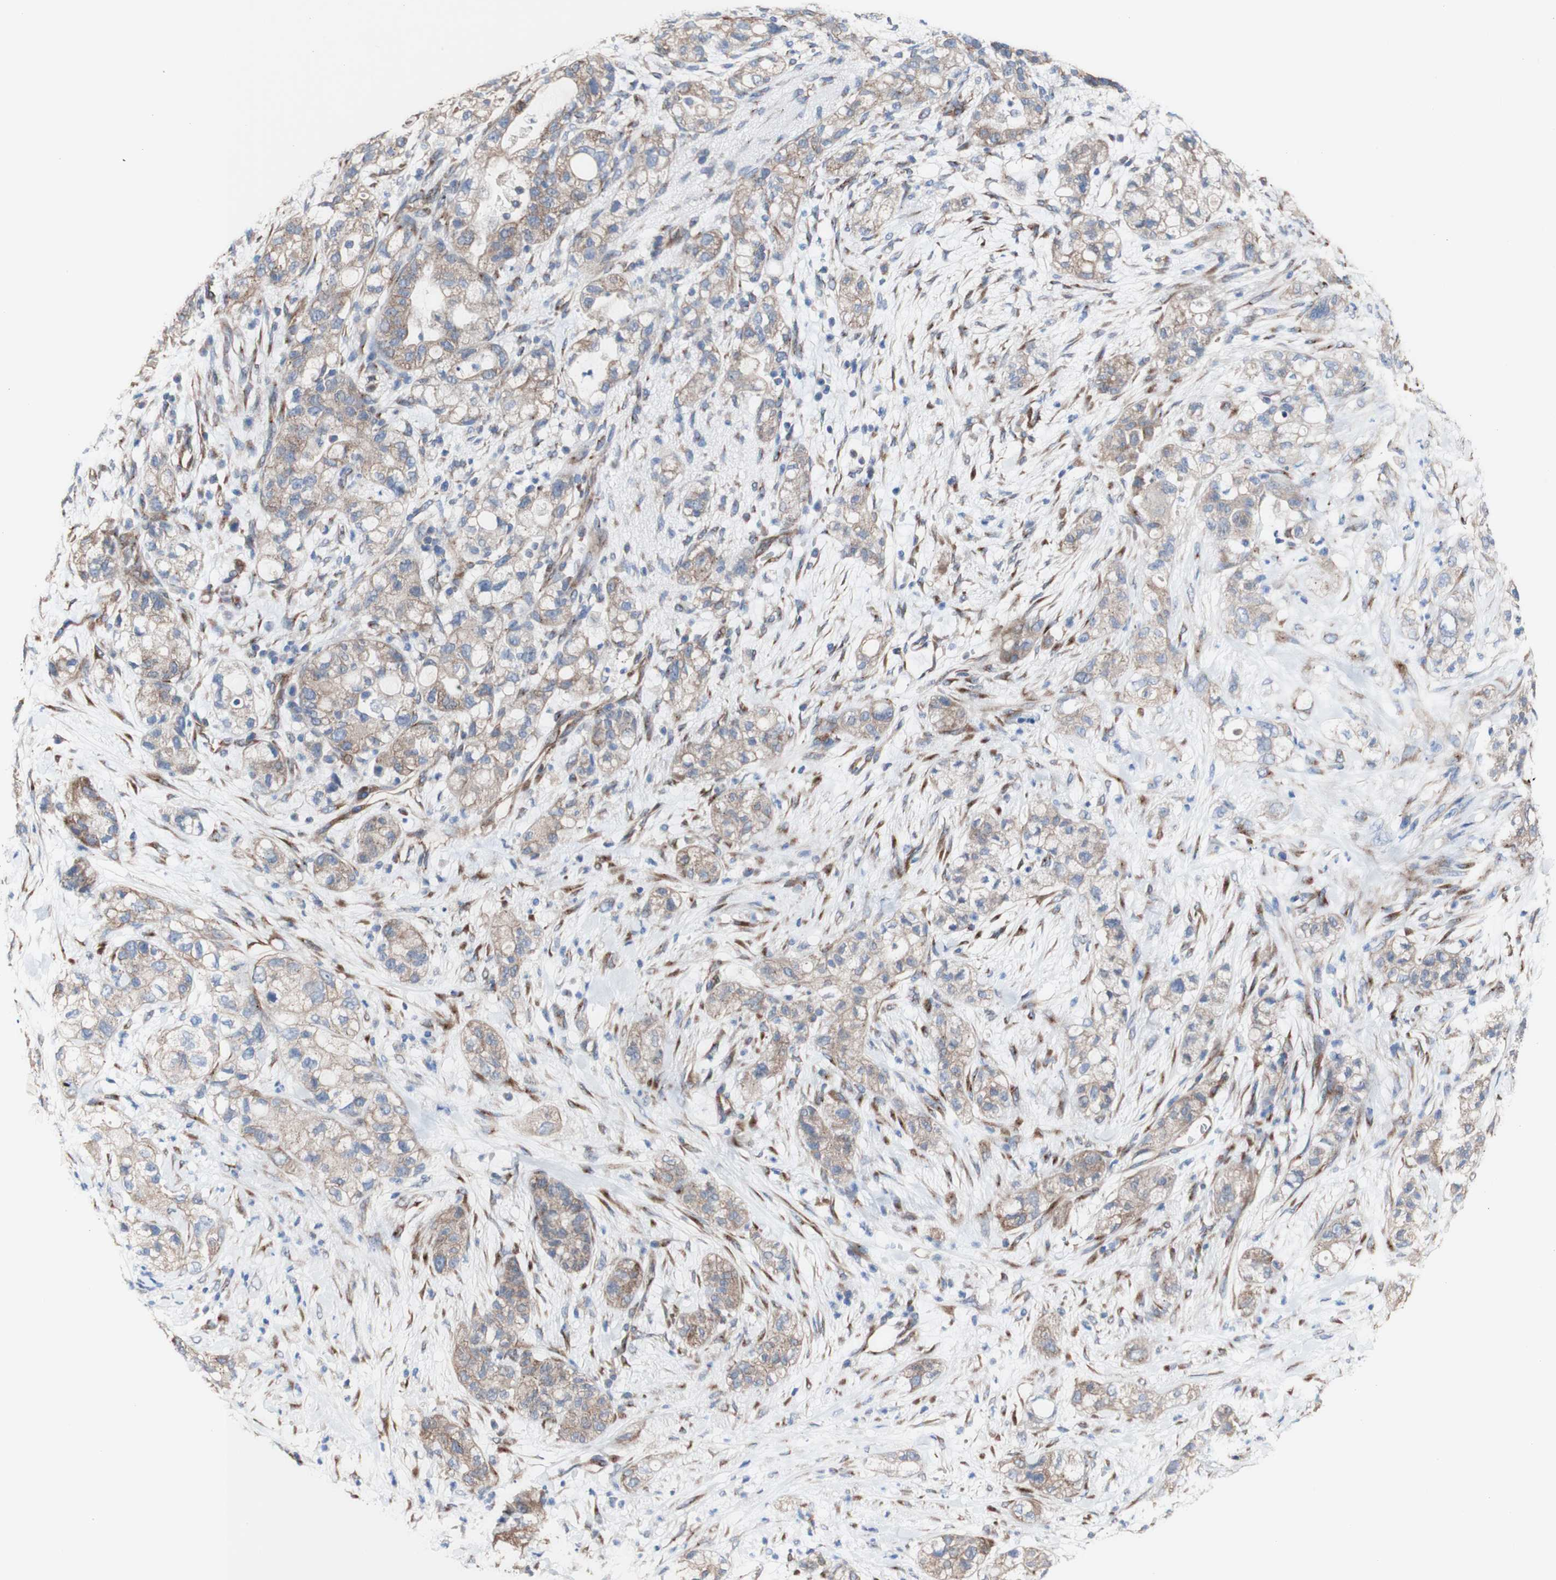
{"staining": {"intensity": "moderate", "quantity": "25%-75%", "location": "cytoplasmic/membranous"}, "tissue": "pancreatic cancer", "cell_type": "Tumor cells", "image_type": "cancer", "snomed": [{"axis": "morphology", "description": "Adenocarcinoma, NOS"}, {"axis": "topography", "description": "Pancreas"}], "caption": "This histopathology image reveals pancreatic cancer (adenocarcinoma) stained with immunohistochemistry to label a protein in brown. The cytoplasmic/membranous of tumor cells show moderate positivity for the protein. Nuclei are counter-stained blue.", "gene": "LRIG3", "patient": {"sex": "female", "age": 78}}